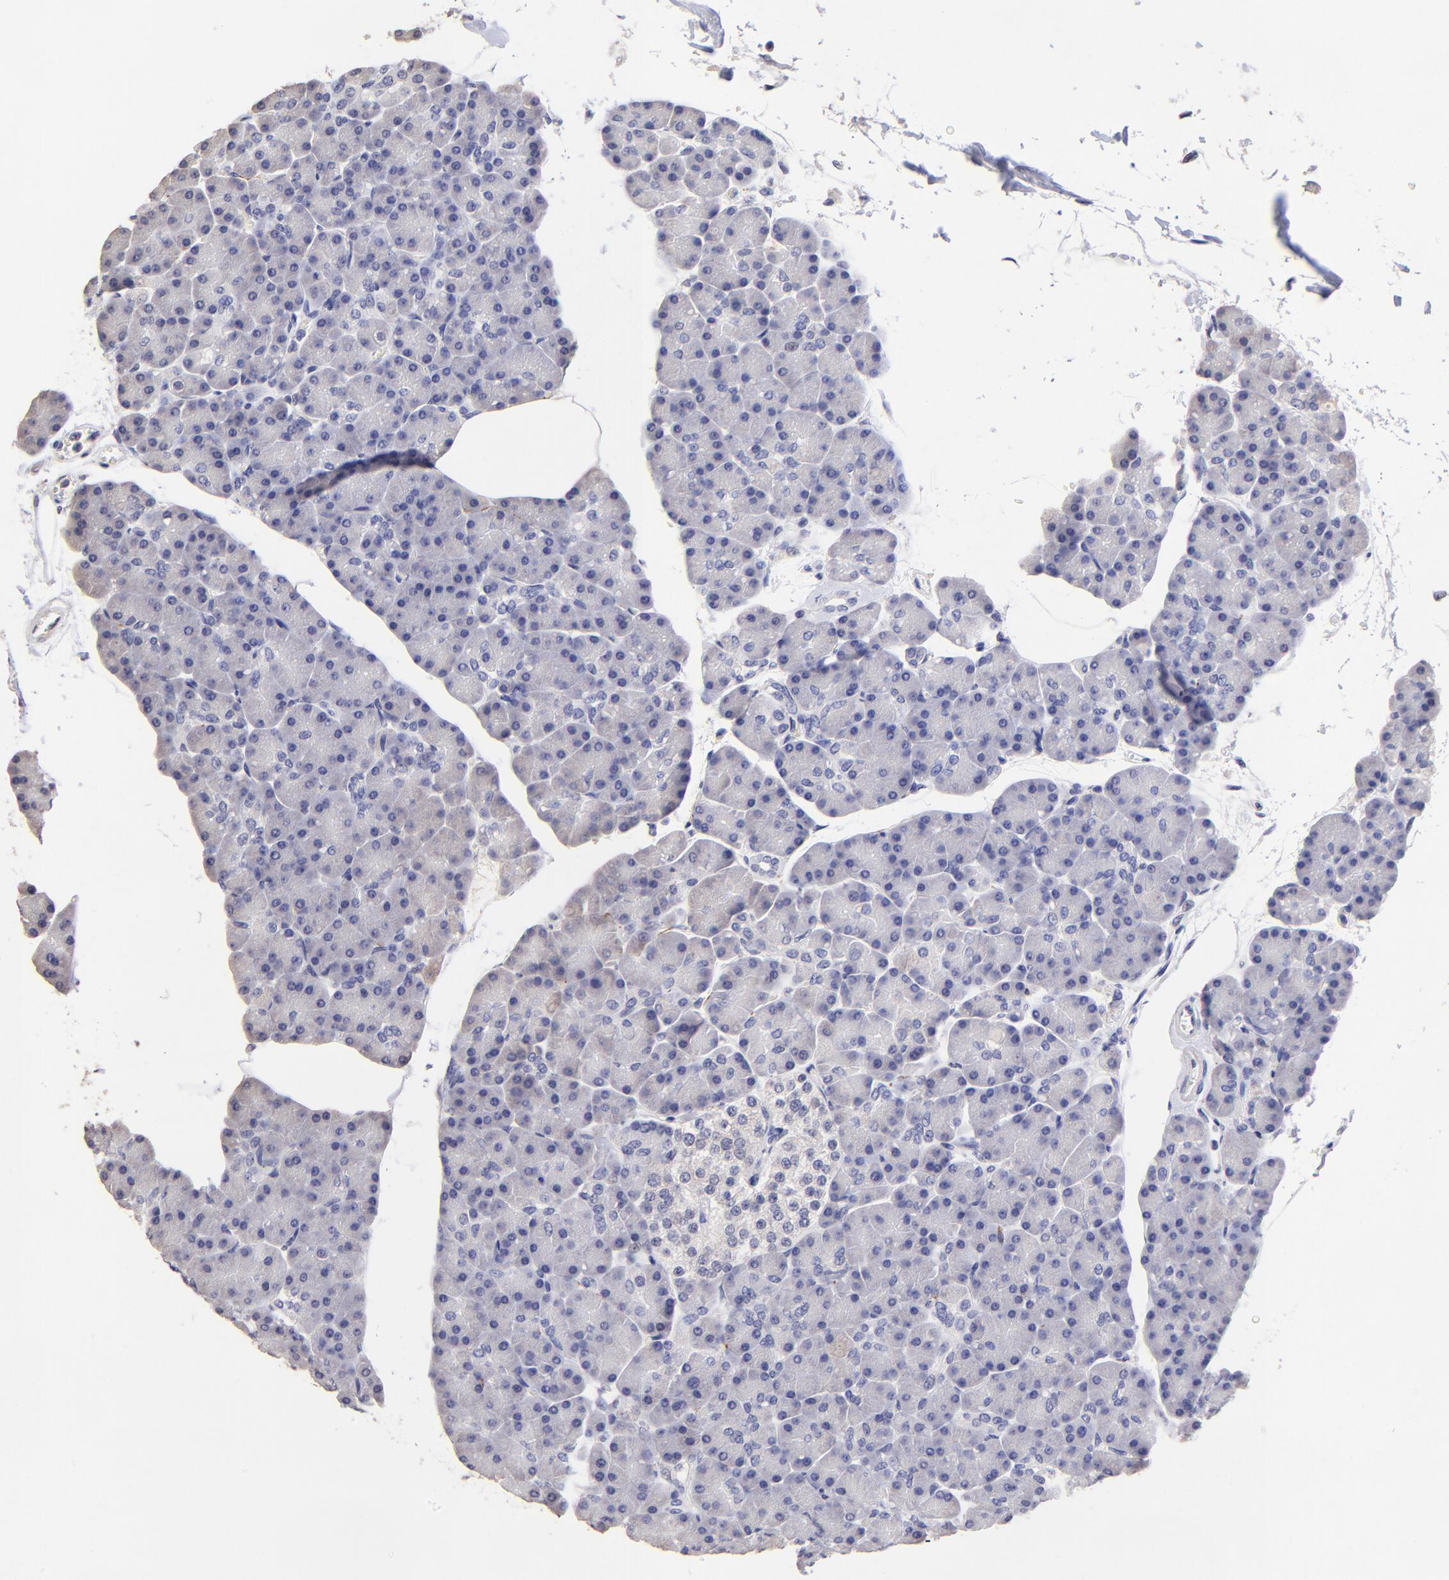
{"staining": {"intensity": "negative", "quantity": "none", "location": "none"}, "tissue": "pancreas", "cell_type": "Exocrine glandular cells", "image_type": "normal", "snomed": [{"axis": "morphology", "description": "Normal tissue, NOS"}, {"axis": "topography", "description": "Pancreas"}], "caption": "Exocrine glandular cells show no significant protein expression in benign pancreas.", "gene": "DNMT1", "patient": {"sex": "female", "age": 43}}